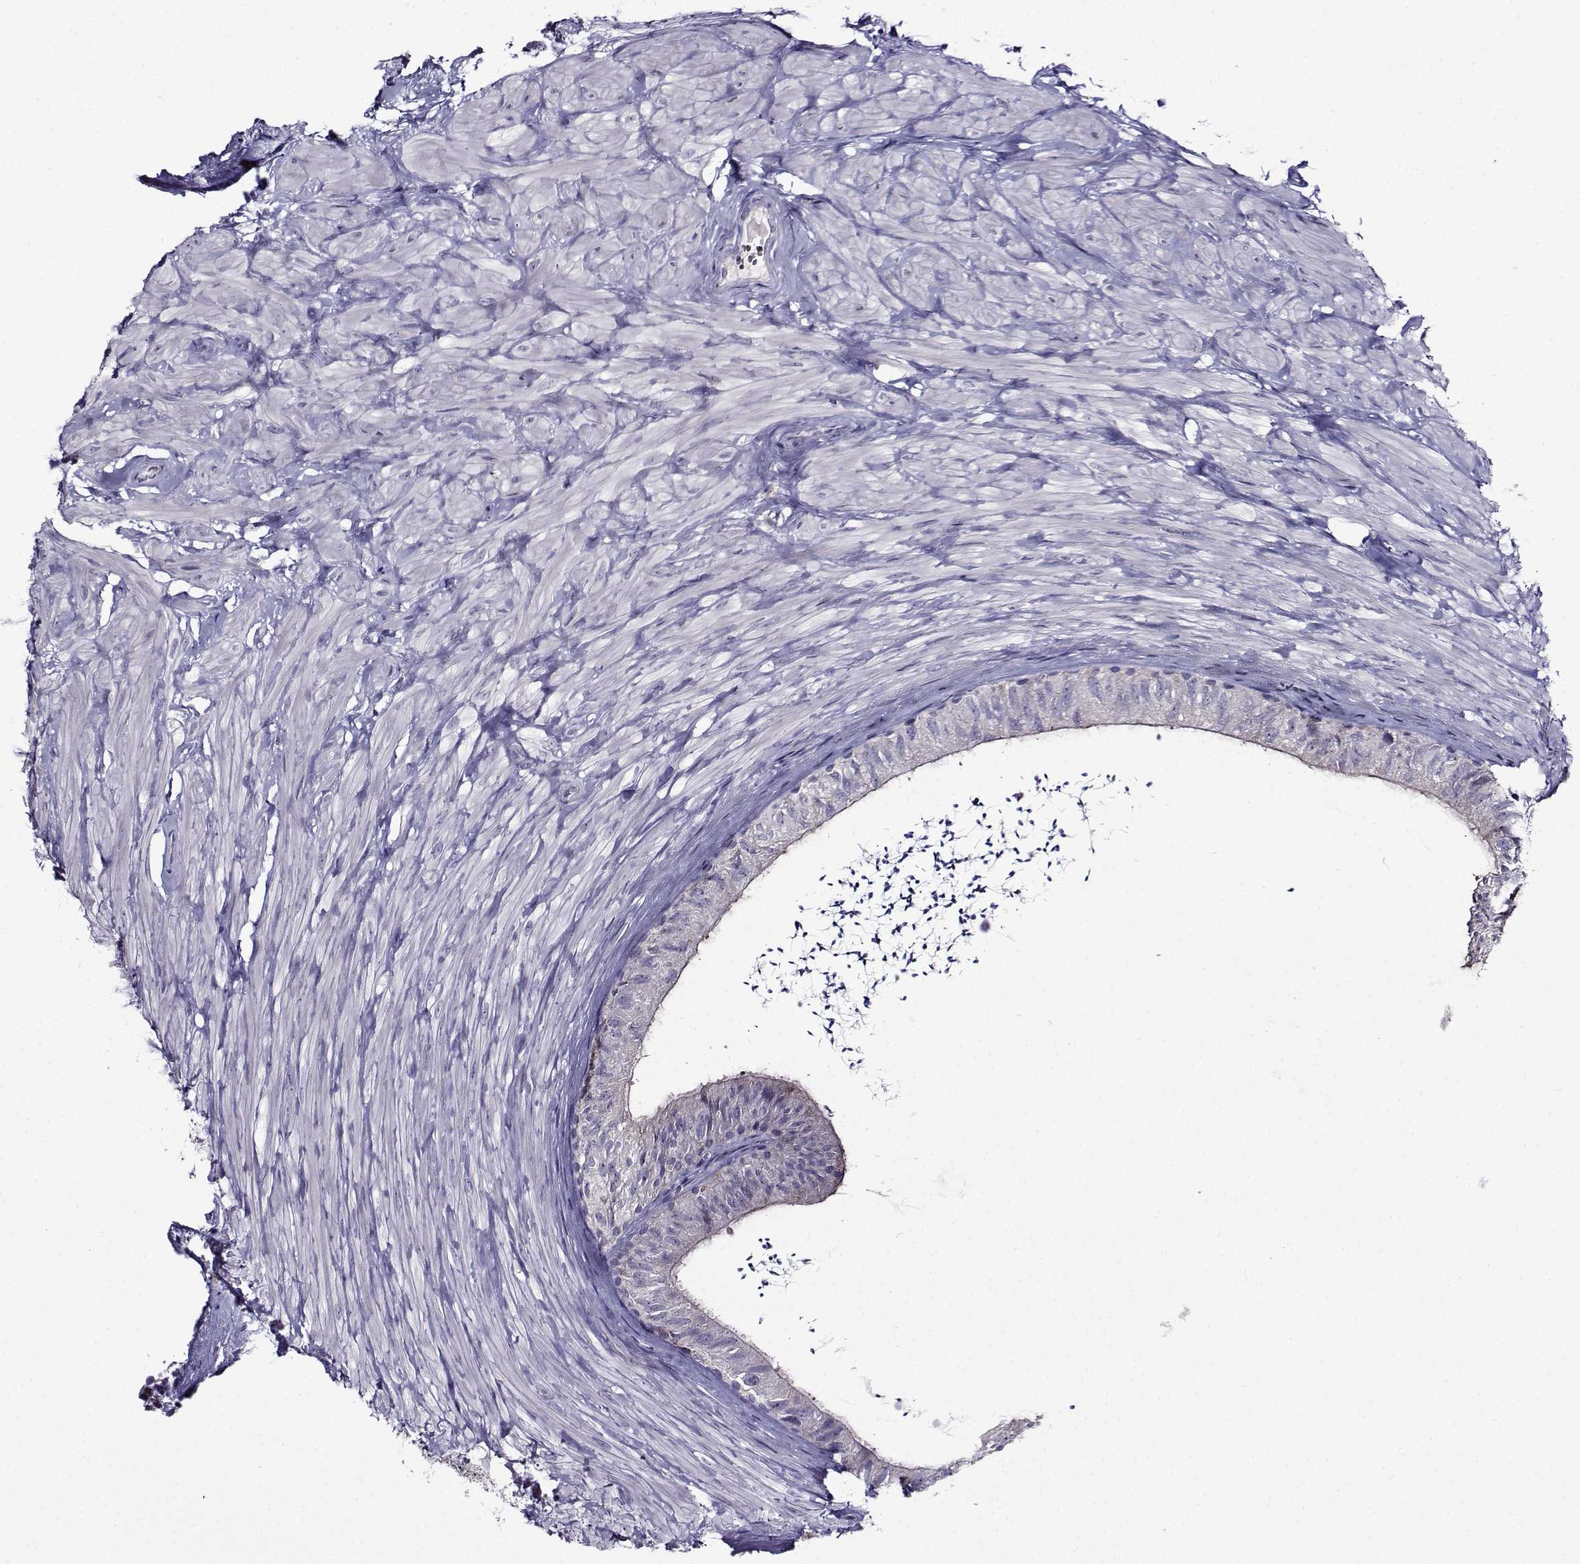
{"staining": {"intensity": "negative", "quantity": "none", "location": "none"}, "tissue": "epididymis", "cell_type": "Glandular cells", "image_type": "normal", "snomed": [{"axis": "morphology", "description": "Normal tissue, NOS"}, {"axis": "topography", "description": "Epididymis"}], "caption": "Immunohistochemistry (IHC) histopathology image of unremarkable epididymis stained for a protein (brown), which demonstrates no staining in glandular cells. (Brightfield microscopy of DAB immunohistochemistry at high magnification).", "gene": "TMEM266", "patient": {"sex": "male", "age": 32}}